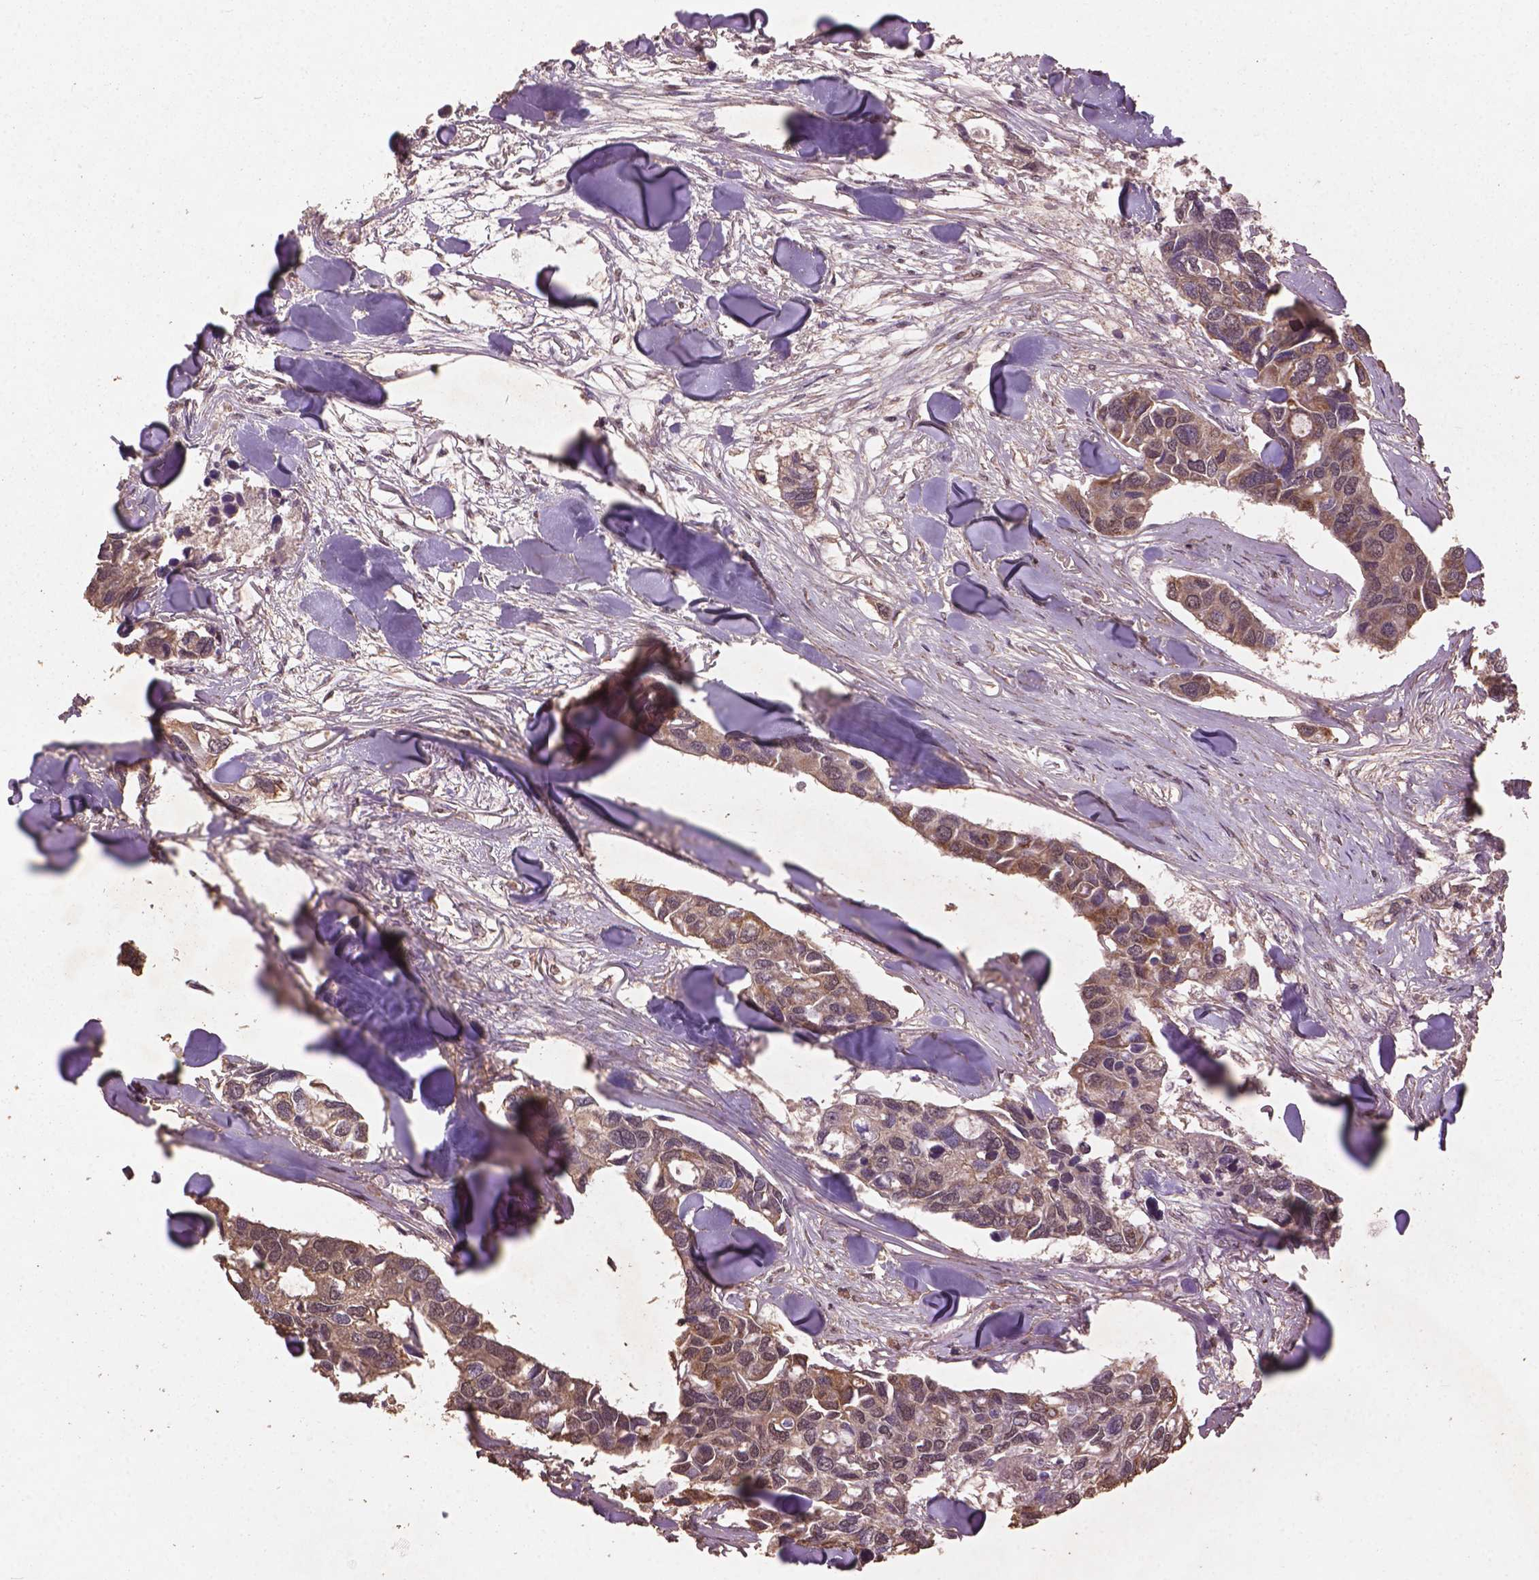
{"staining": {"intensity": "moderate", "quantity": "<25%", "location": "cytoplasmic/membranous"}, "tissue": "breast cancer", "cell_type": "Tumor cells", "image_type": "cancer", "snomed": [{"axis": "morphology", "description": "Duct carcinoma"}, {"axis": "topography", "description": "Breast"}], "caption": "Human breast cancer stained with a protein marker displays moderate staining in tumor cells.", "gene": "BABAM1", "patient": {"sex": "female", "age": 83}}